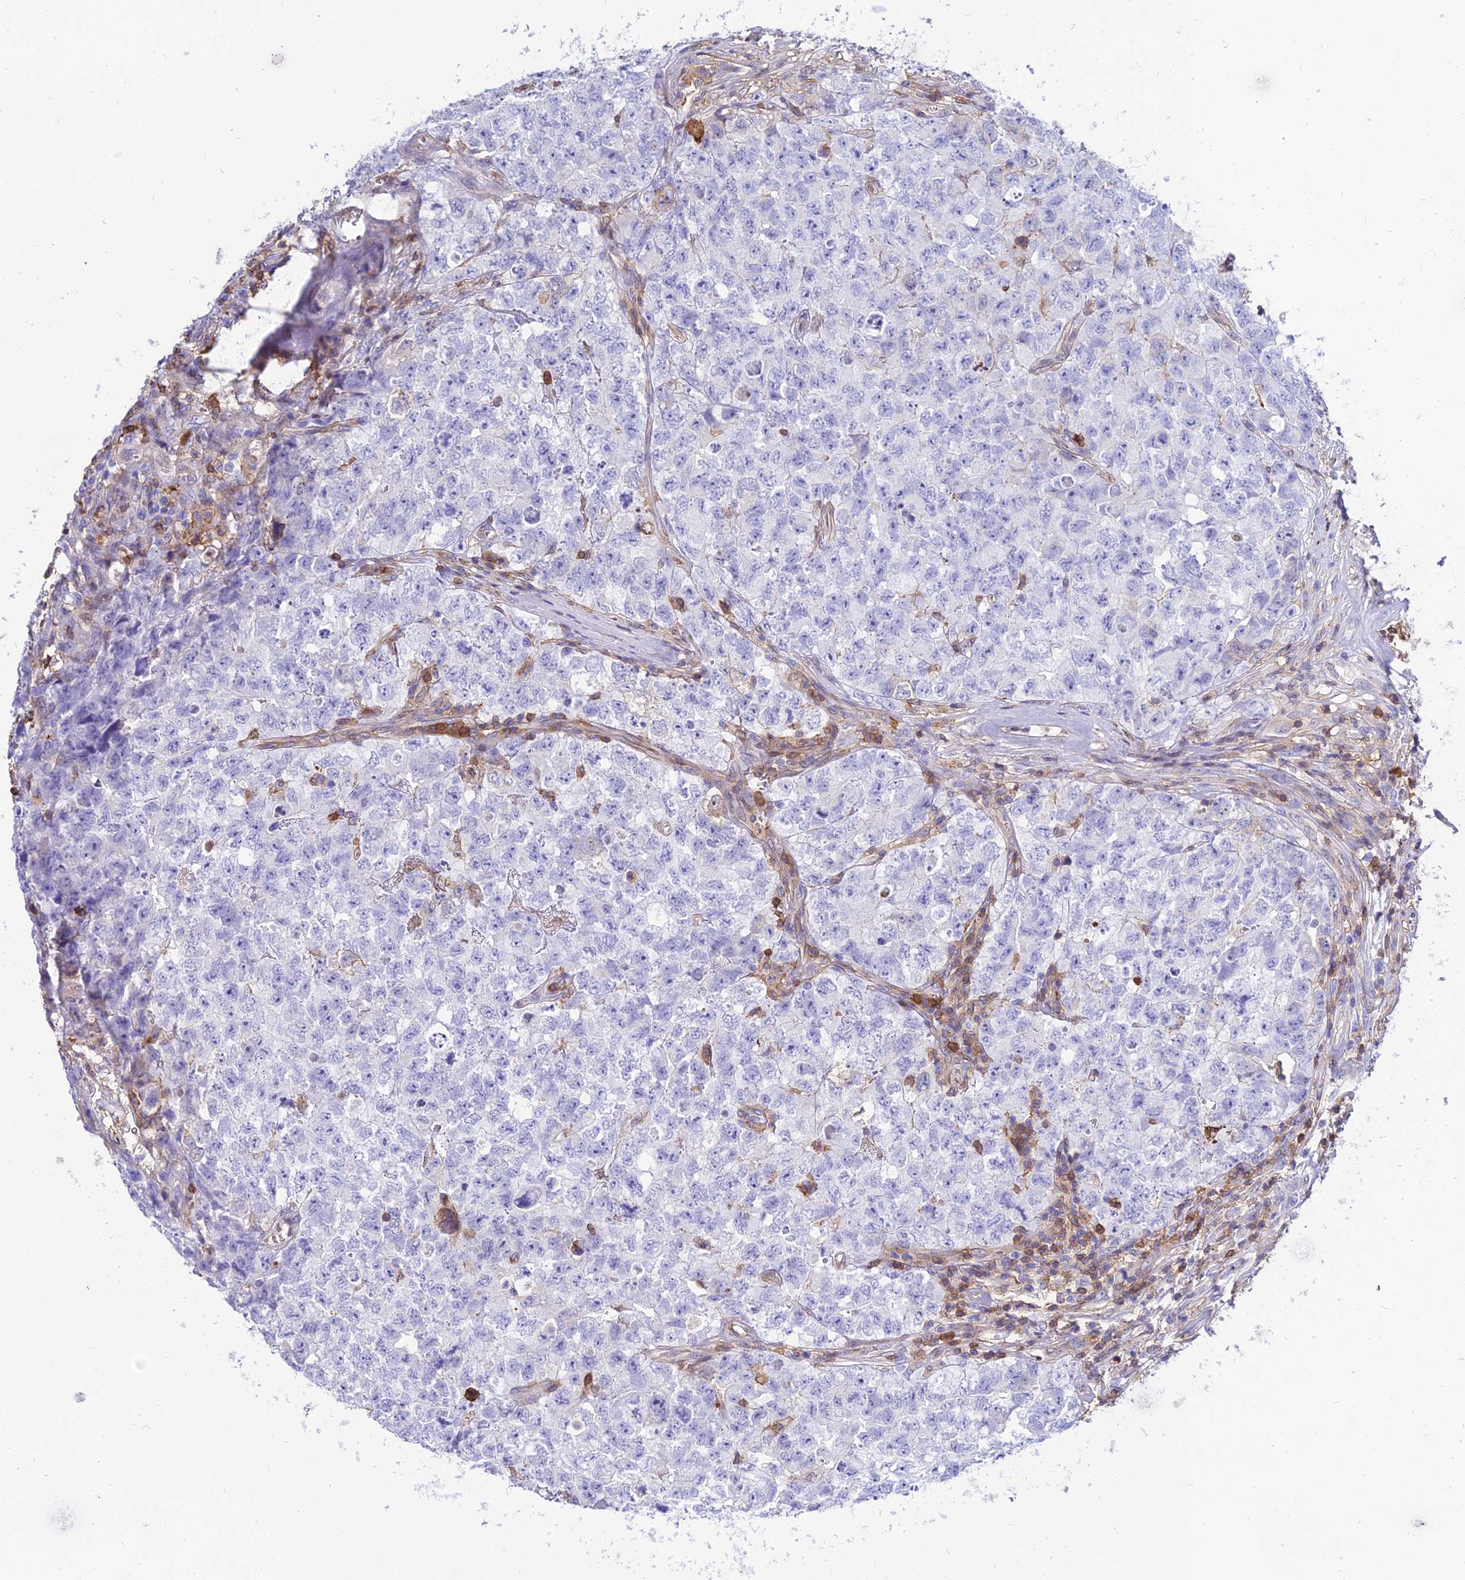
{"staining": {"intensity": "negative", "quantity": "none", "location": "none"}, "tissue": "testis cancer", "cell_type": "Tumor cells", "image_type": "cancer", "snomed": [{"axis": "morphology", "description": "Carcinoma, Embryonal, NOS"}, {"axis": "topography", "description": "Testis"}], "caption": "This is an IHC histopathology image of testis embryonal carcinoma. There is no expression in tumor cells.", "gene": "SREK1IP1", "patient": {"sex": "male", "age": 31}}